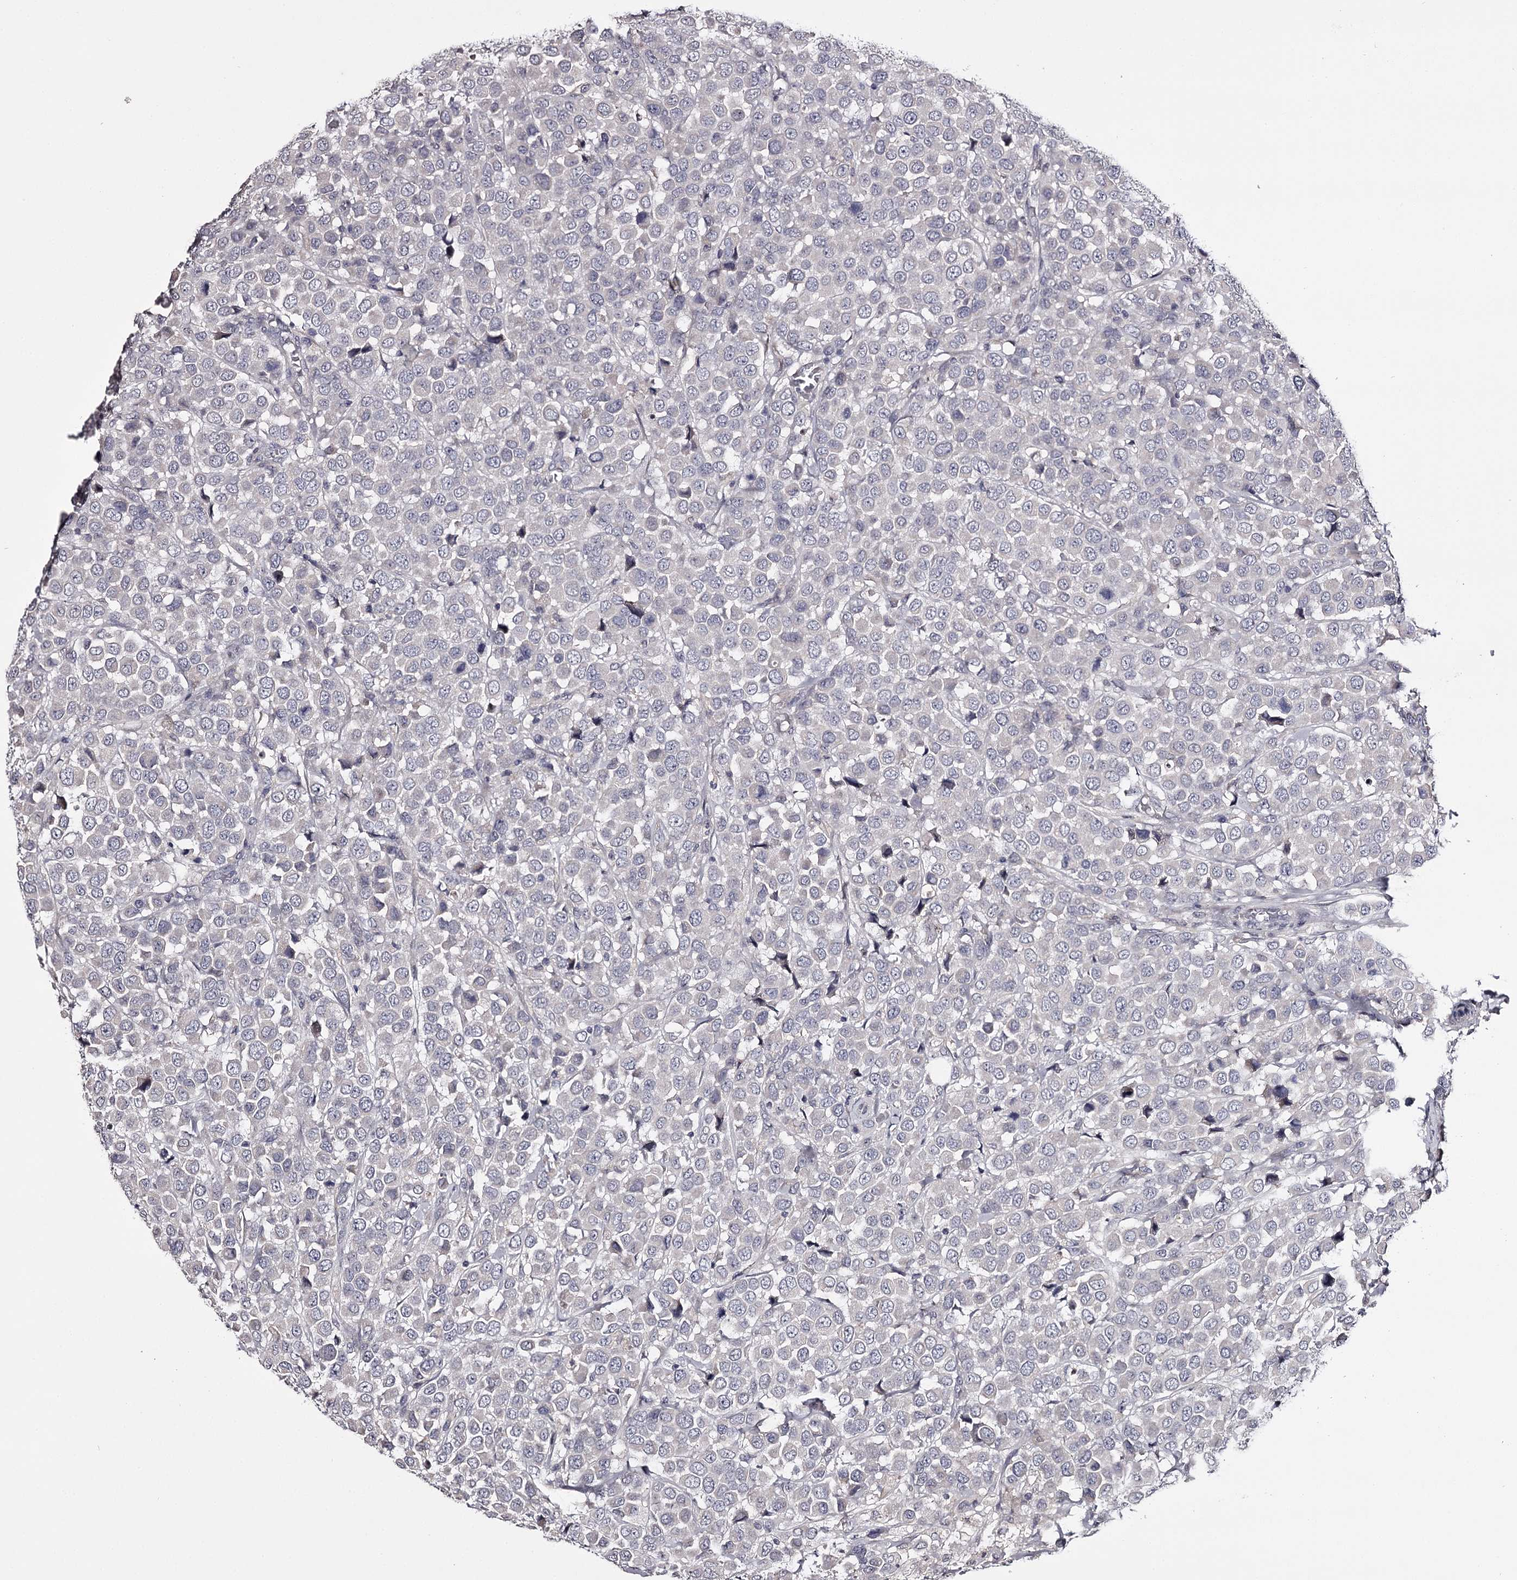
{"staining": {"intensity": "negative", "quantity": "none", "location": "none"}, "tissue": "breast cancer", "cell_type": "Tumor cells", "image_type": "cancer", "snomed": [{"axis": "morphology", "description": "Duct carcinoma"}, {"axis": "topography", "description": "Breast"}], "caption": "IHC of human breast invasive ductal carcinoma demonstrates no expression in tumor cells.", "gene": "PRM2", "patient": {"sex": "female", "age": 61}}